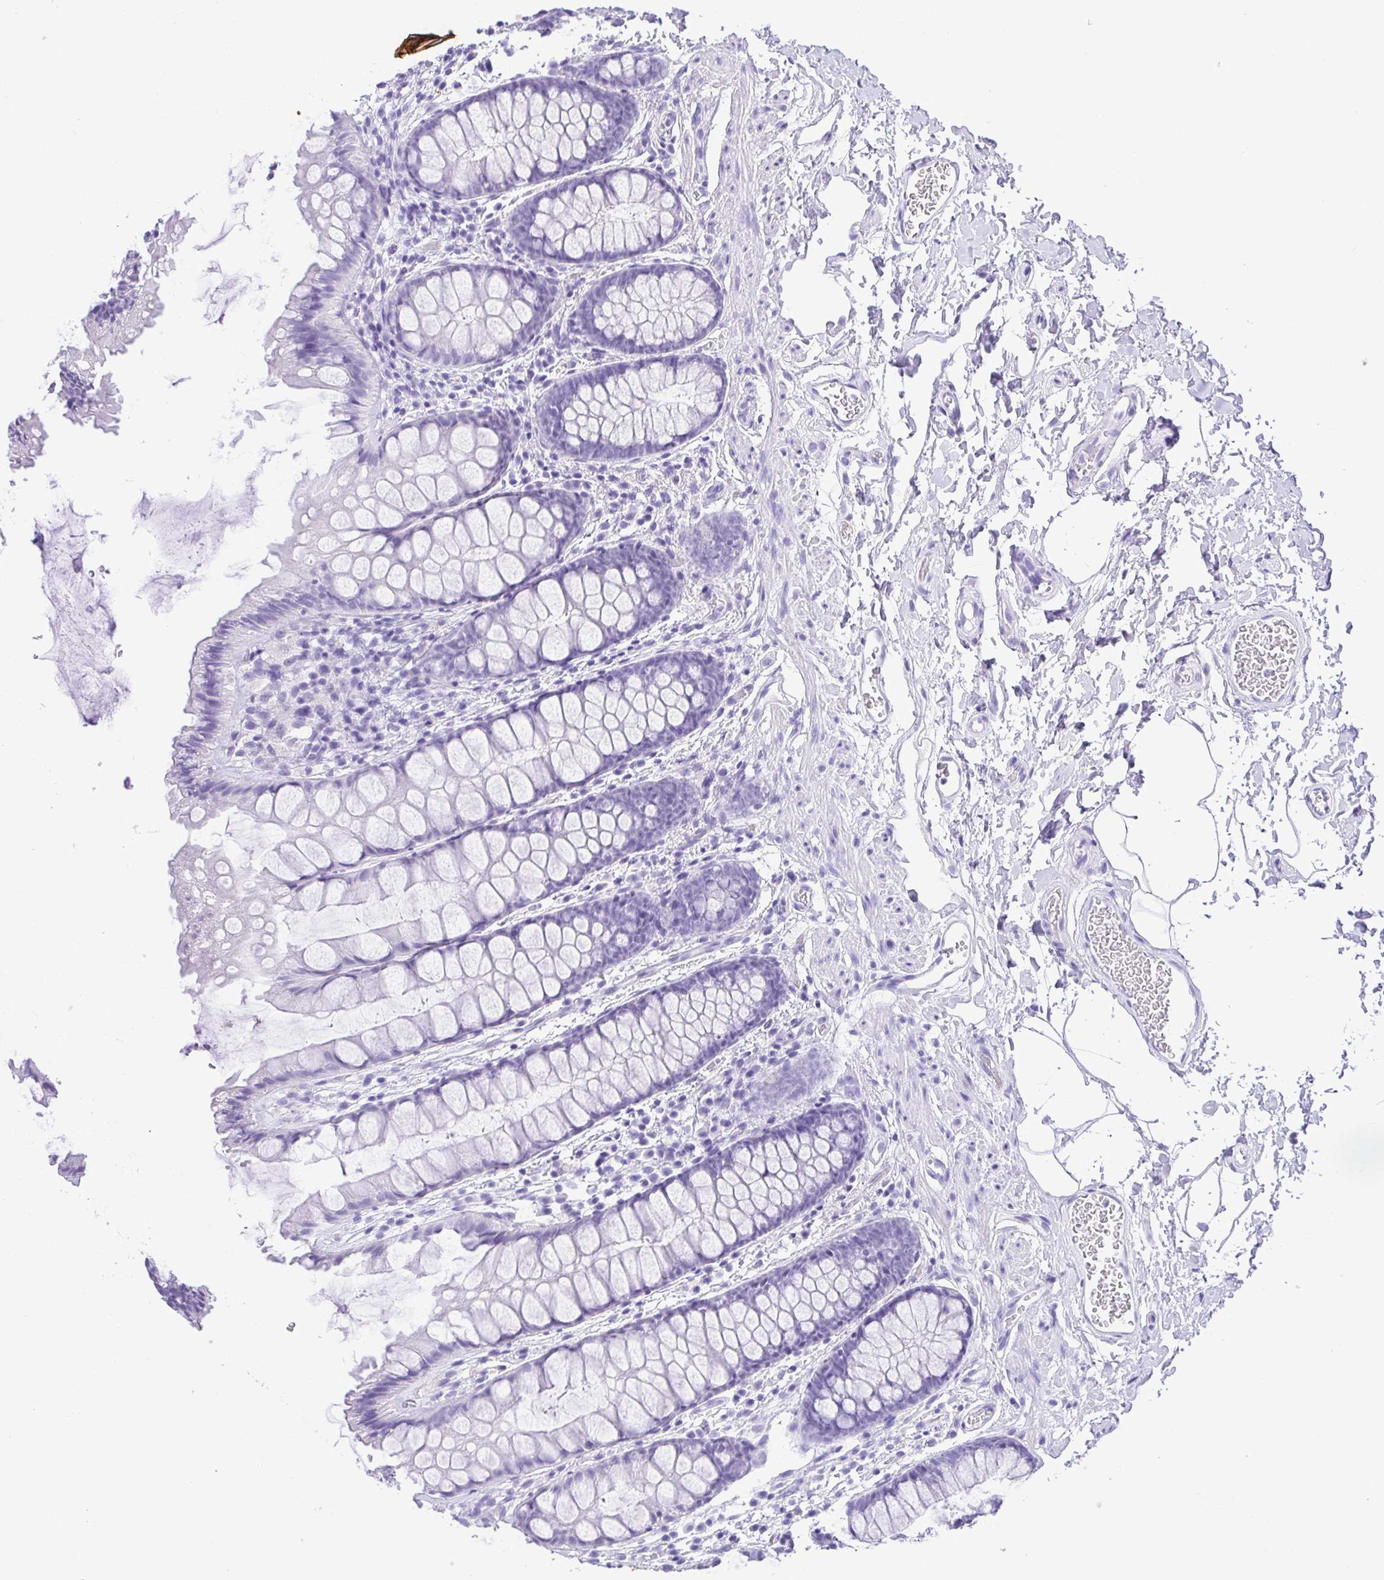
{"staining": {"intensity": "negative", "quantity": "none", "location": "none"}, "tissue": "rectum", "cell_type": "Glandular cells", "image_type": "normal", "snomed": [{"axis": "morphology", "description": "Normal tissue, NOS"}, {"axis": "topography", "description": "Rectum"}], "caption": "This histopathology image is of unremarkable rectum stained with IHC to label a protein in brown with the nuclei are counter-stained blue. There is no staining in glandular cells.", "gene": "CDSN", "patient": {"sex": "female", "age": 62}}